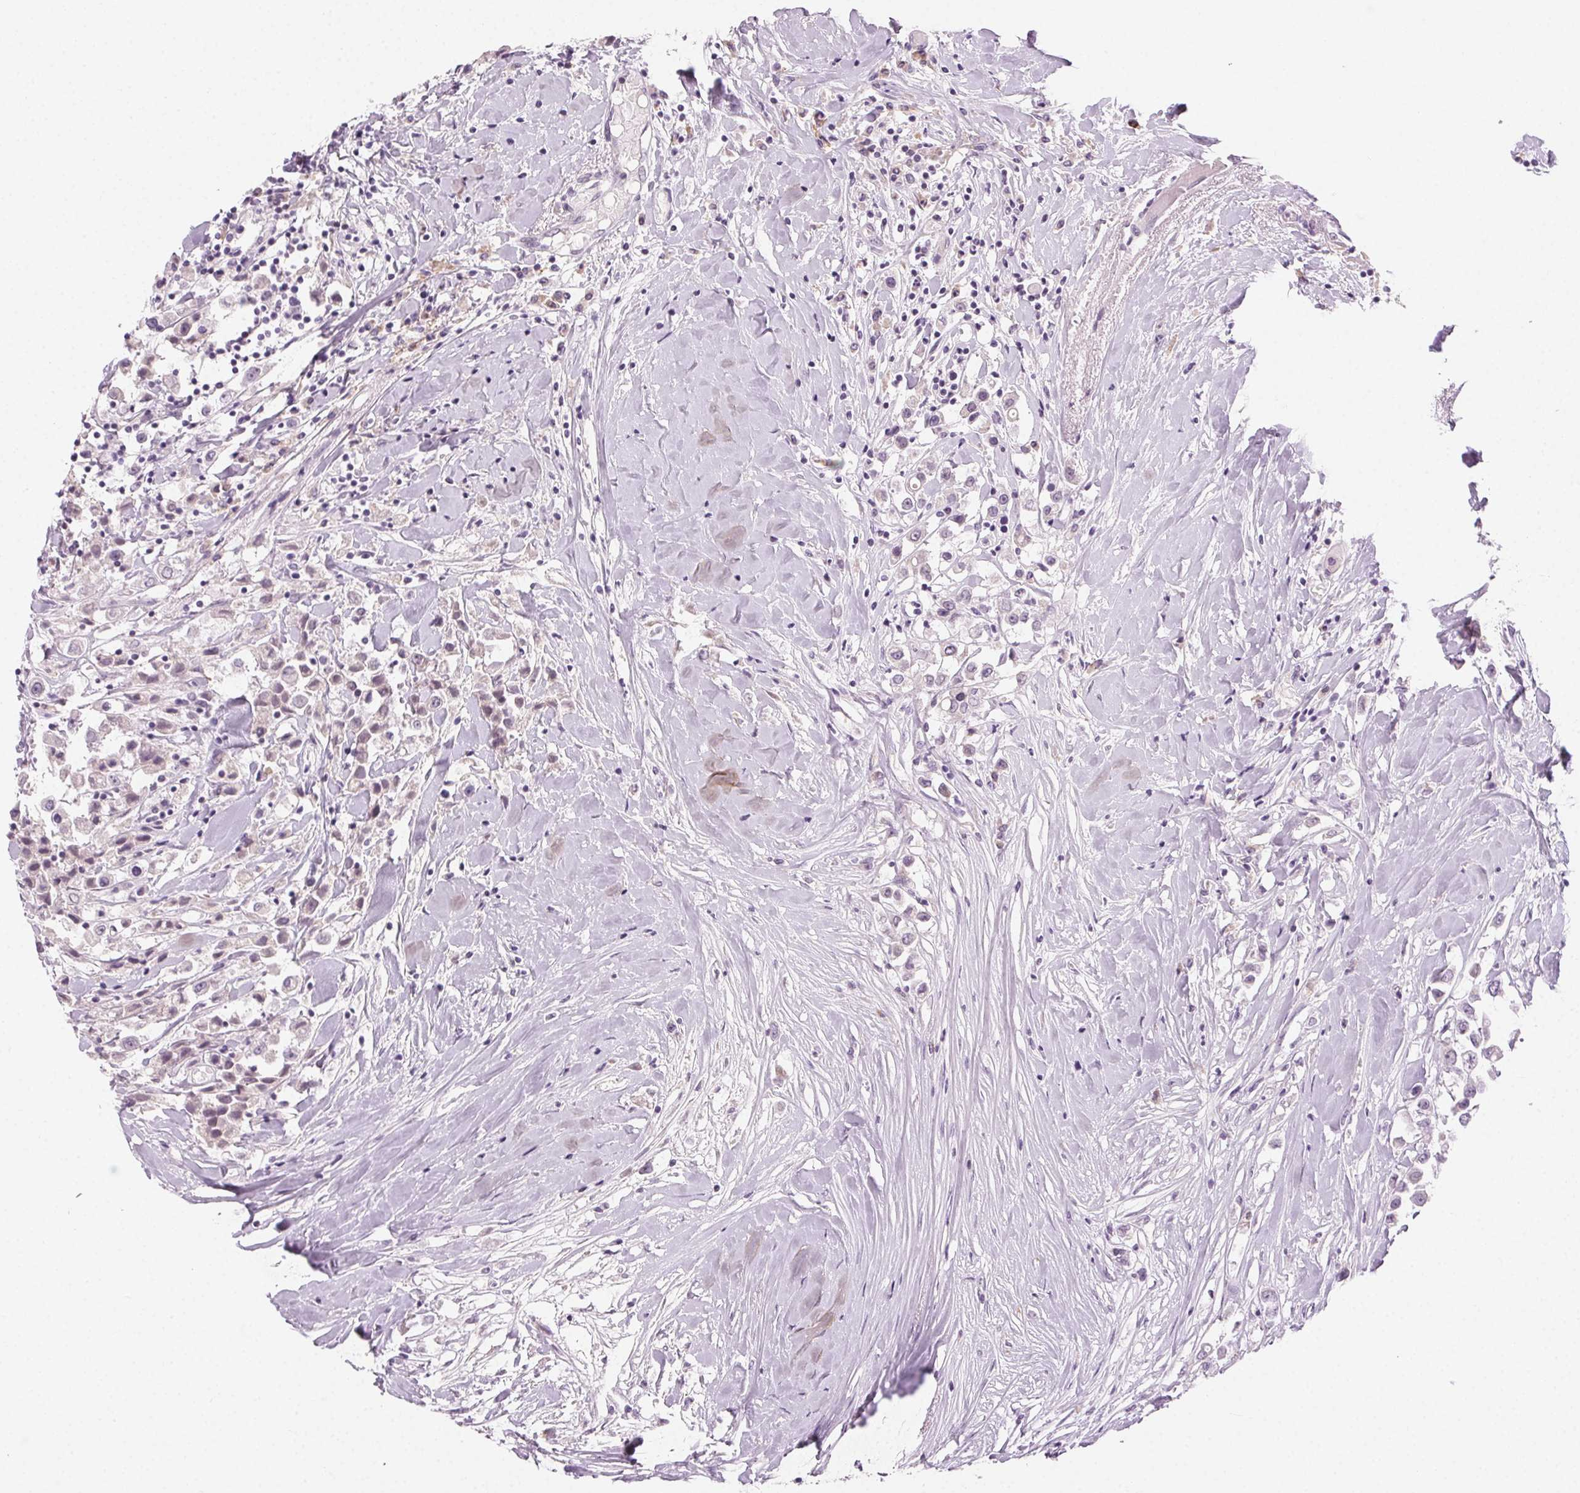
{"staining": {"intensity": "negative", "quantity": "none", "location": "none"}, "tissue": "breast cancer", "cell_type": "Tumor cells", "image_type": "cancer", "snomed": [{"axis": "morphology", "description": "Duct carcinoma"}, {"axis": "topography", "description": "Breast"}], "caption": "Breast invasive ductal carcinoma was stained to show a protein in brown. There is no significant positivity in tumor cells.", "gene": "HSF5", "patient": {"sex": "female", "age": 61}}